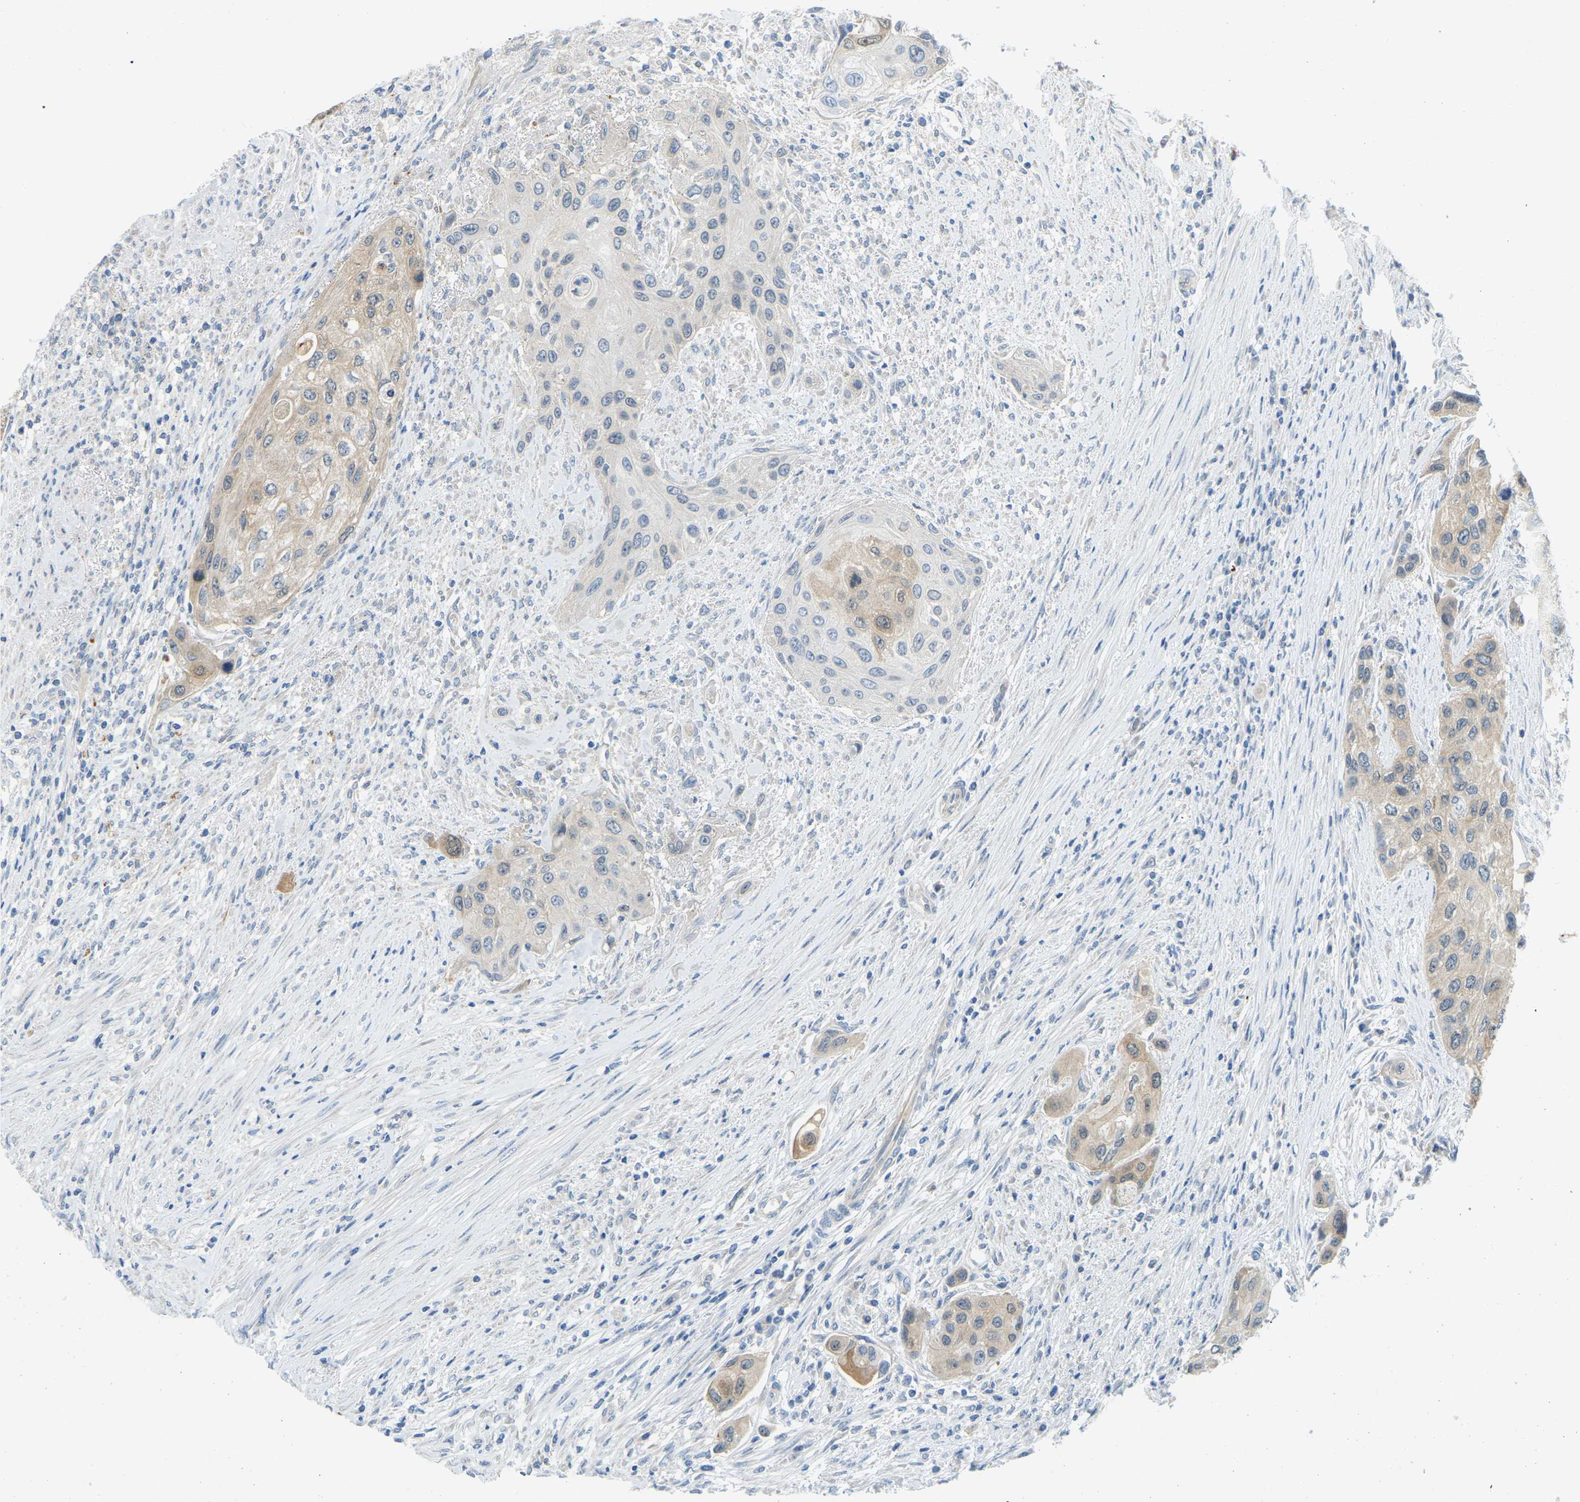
{"staining": {"intensity": "moderate", "quantity": "25%-75%", "location": "cytoplasmic/membranous"}, "tissue": "urothelial cancer", "cell_type": "Tumor cells", "image_type": "cancer", "snomed": [{"axis": "morphology", "description": "Urothelial carcinoma, High grade"}, {"axis": "topography", "description": "Urinary bladder"}], "caption": "An IHC photomicrograph of tumor tissue is shown. Protein staining in brown labels moderate cytoplasmic/membranous positivity in urothelial cancer within tumor cells. Nuclei are stained in blue.", "gene": "NME8", "patient": {"sex": "female", "age": 56}}